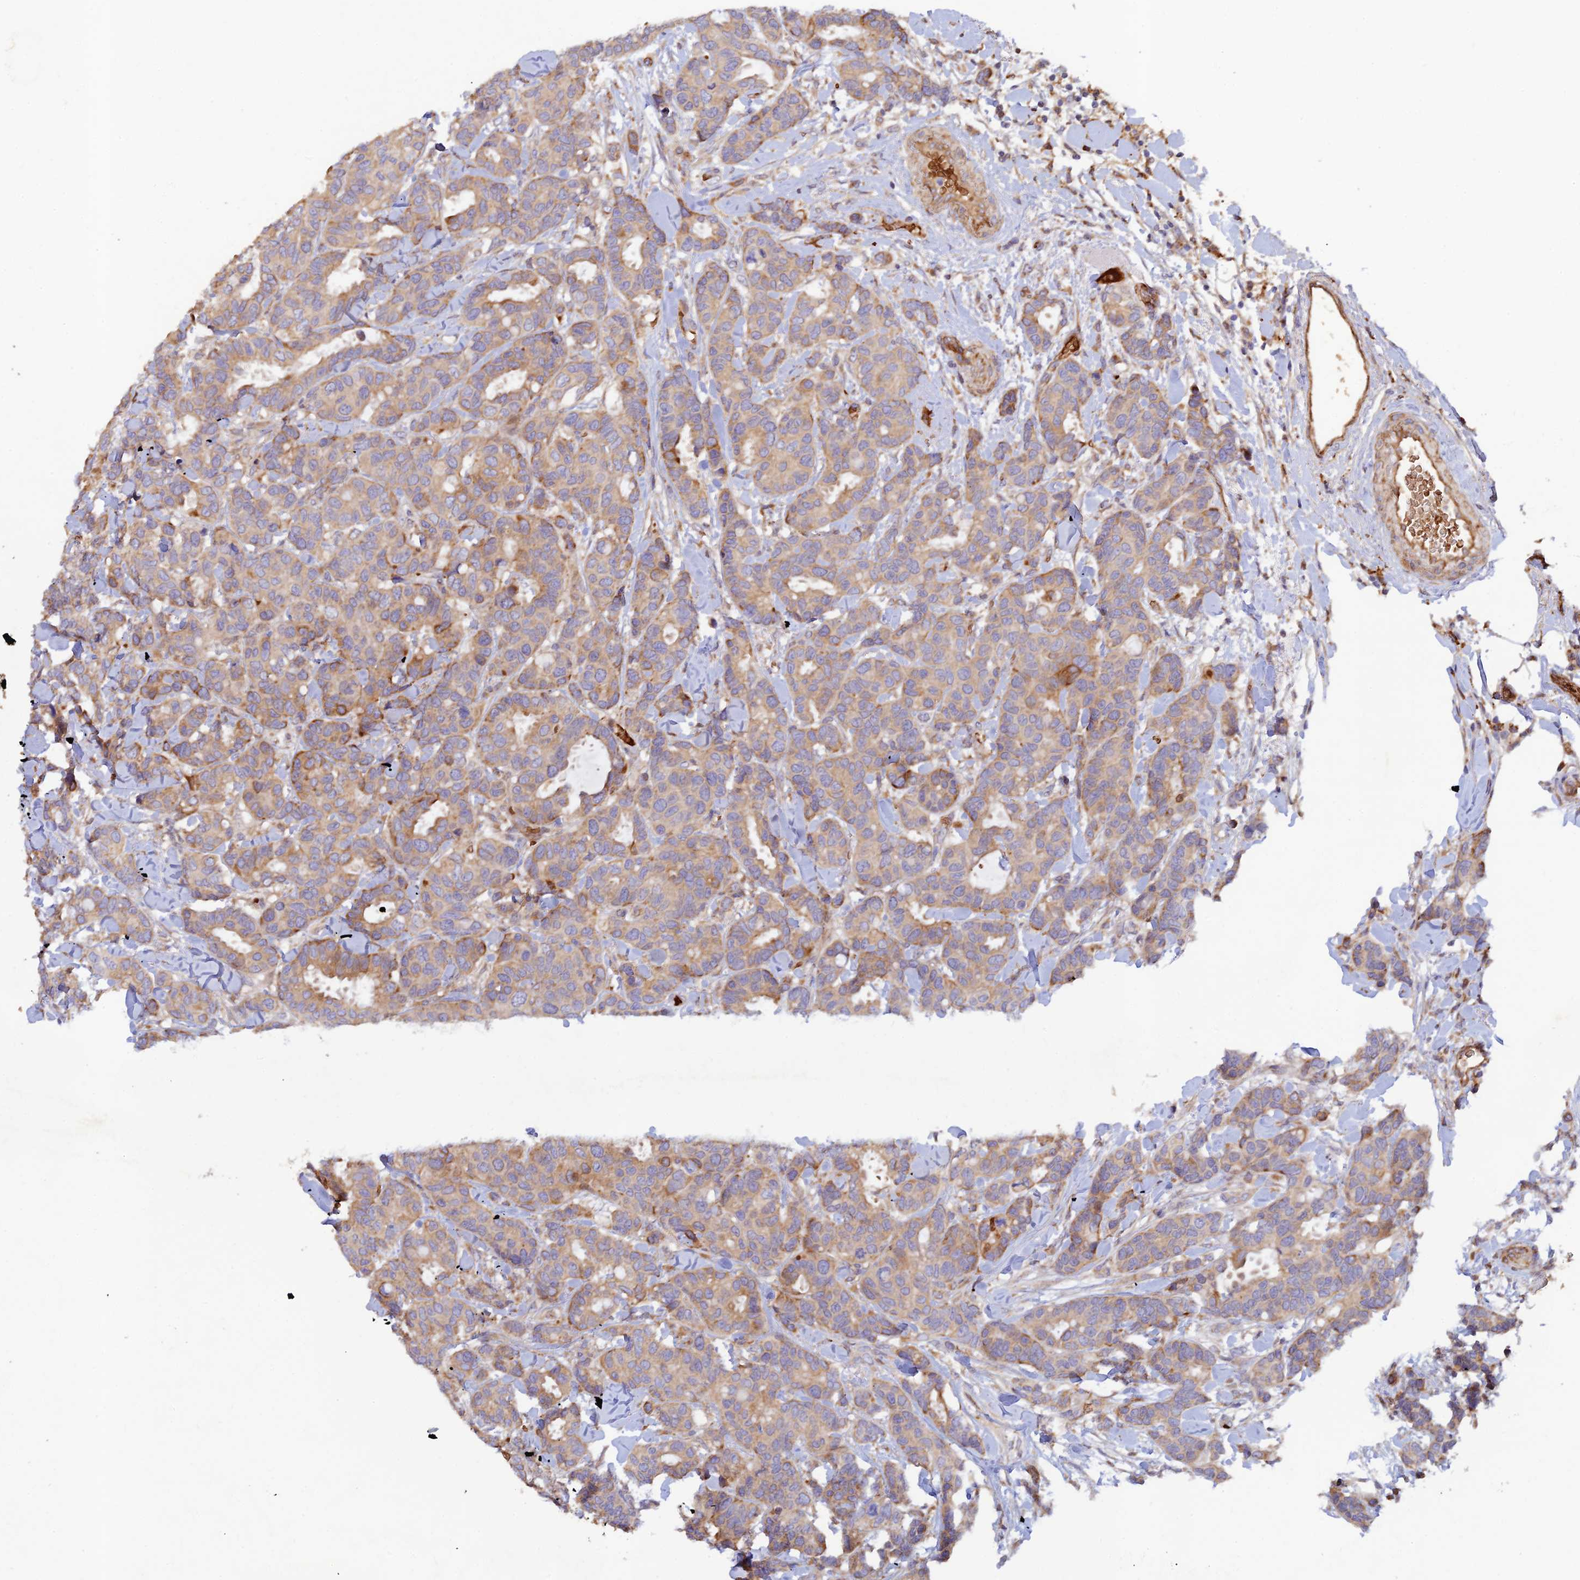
{"staining": {"intensity": "weak", "quantity": ">75%", "location": "cytoplasmic/membranous"}, "tissue": "breast cancer", "cell_type": "Tumor cells", "image_type": "cancer", "snomed": [{"axis": "morphology", "description": "Normal tissue, NOS"}, {"axis": "morphology", "description": "Duct carcinoma"}, {"axis": "topography", "description": "Breast"}], "caption": "Breast intraductal carcinoma was stained to show a protein in brown. There is low levels of weak cytoplasmic/membranous positivity in about >75% of tumor cells.", "gene": "GMCL1", "patient": {"sex": "female", "age": 87}}